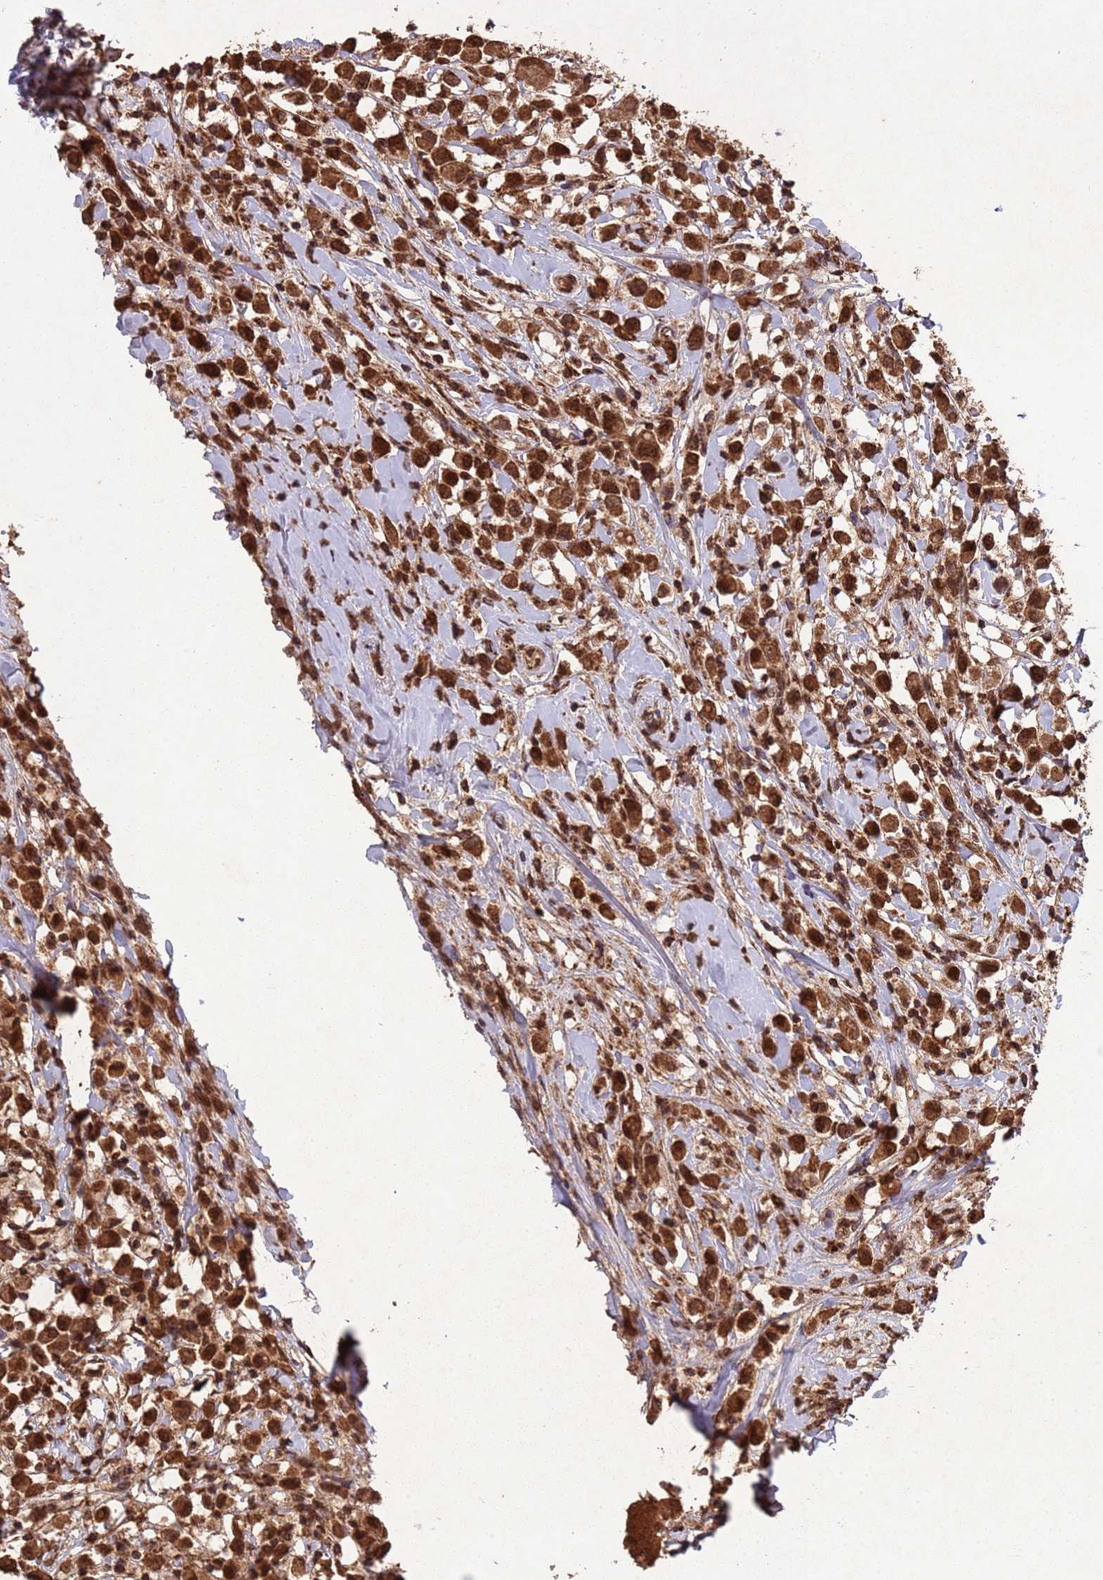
{"staining": {"intensity": "strong", "quantity": ">75%", "location": "cytoplasmic/membranous,nuclear"}, "tissue": "breast cancer", "cell_type": "Tumor cells", "image_type": "cancer", "snomed": [{"axis": "morphology", "description": "Duct carcinoma"}, {"axis": "topography", "description": "Breast"}], "caption": "Breast cancer (intraductal carcinoma) stained for a protein (brown) demonstrates strong cytoplasmic/membranous and nuclear positive positivity in approximately >75% of tumor cells.", "gene": "HDAC10", "patient": {"sex": "female", "age": 61}}